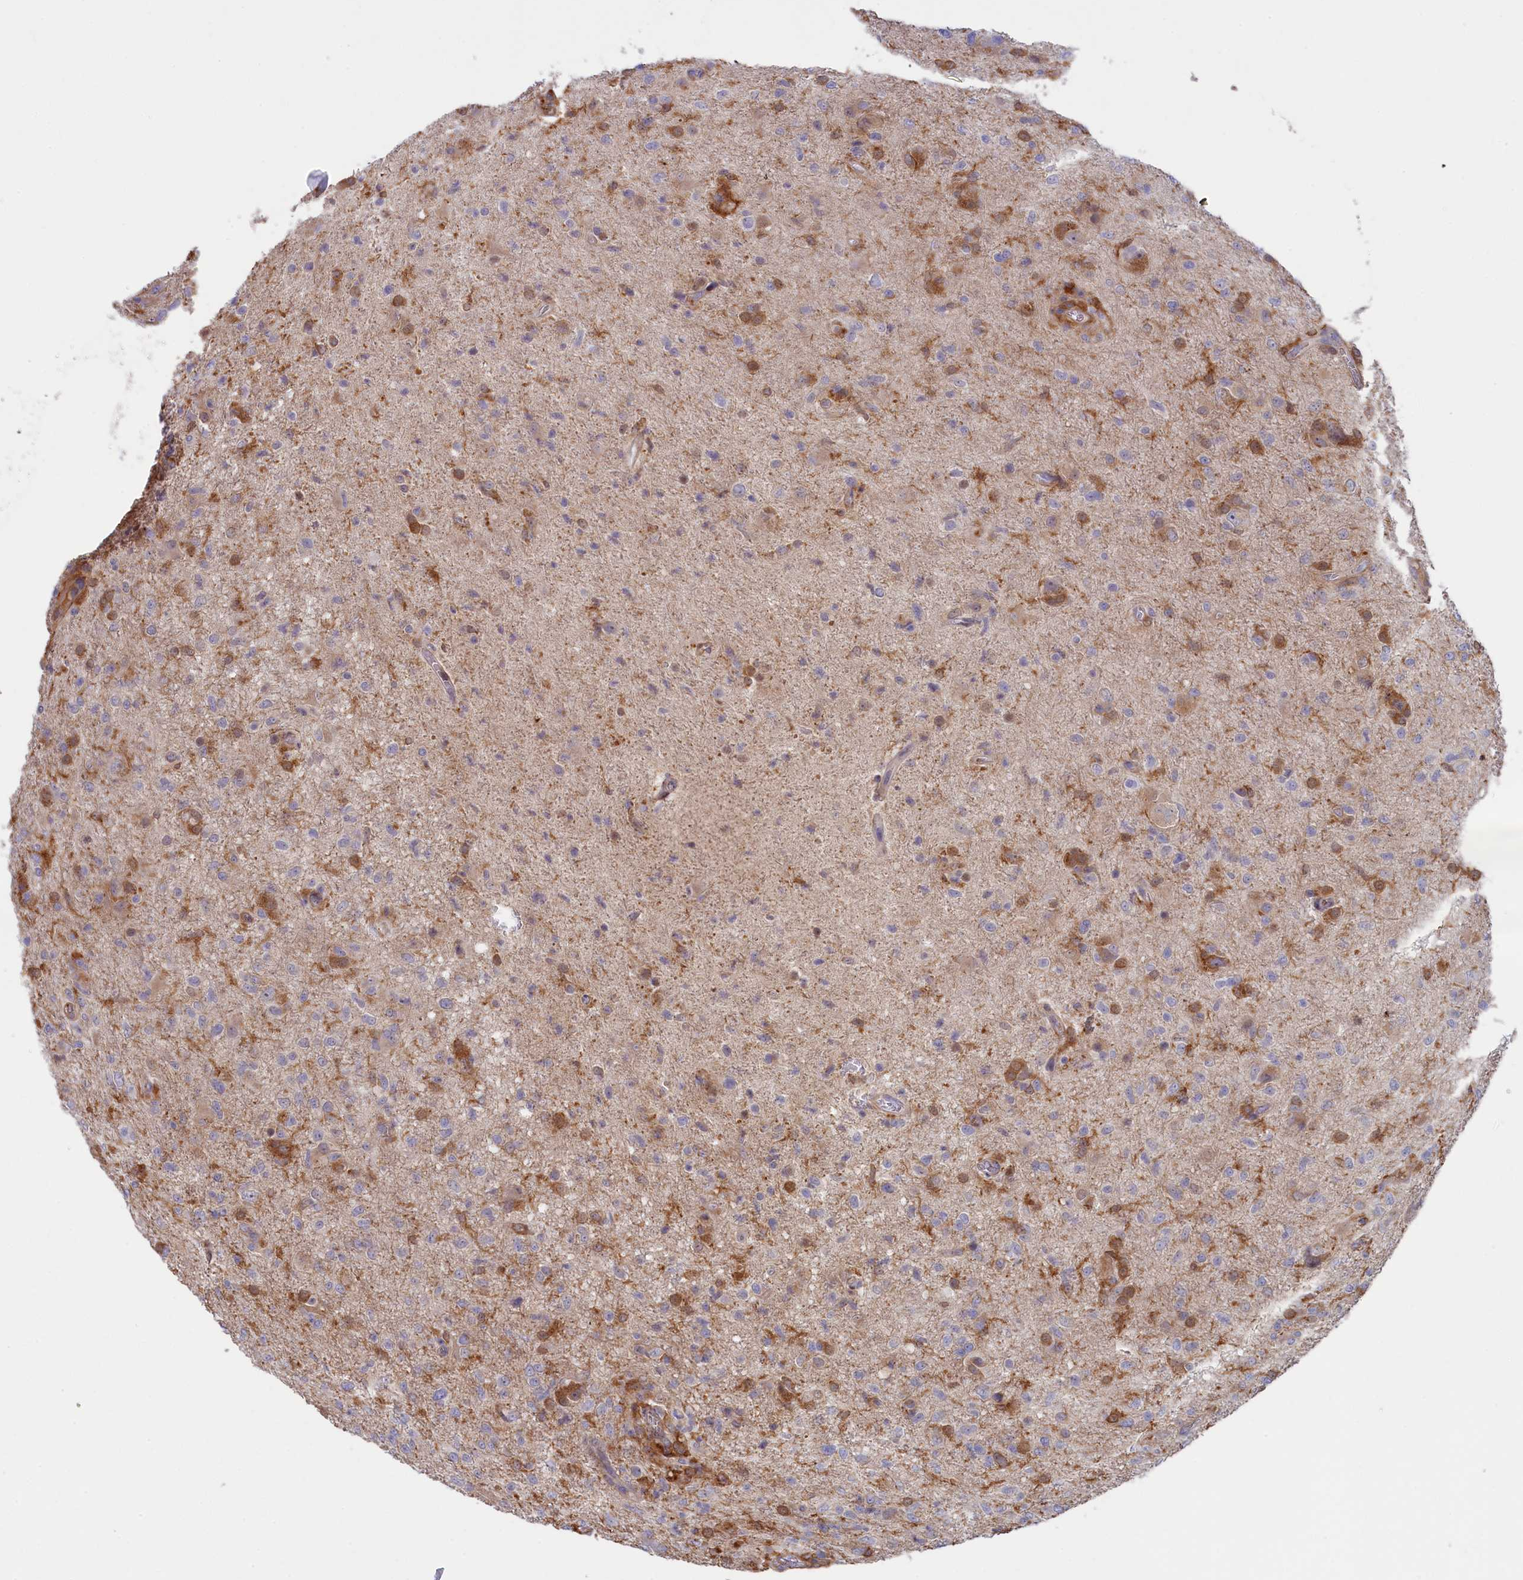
{"staining": {"intensity": "negative", "quantity": "none", "location": "none"}, "tissue": "glioma", "cell_type": "Tumor cells", "image_type": "cancer", "snomed": [{"axis": "morphology", "description": "Glioma, malignant, High grade"}, {"axis": "topography", "description": "Brain"}], "caption": "Immunohistochemical staining of human glioma demonstrates no significant staining in tumor cells.", "gene": "FERMT1", "patient": {"sex": "female", "age": 57}}